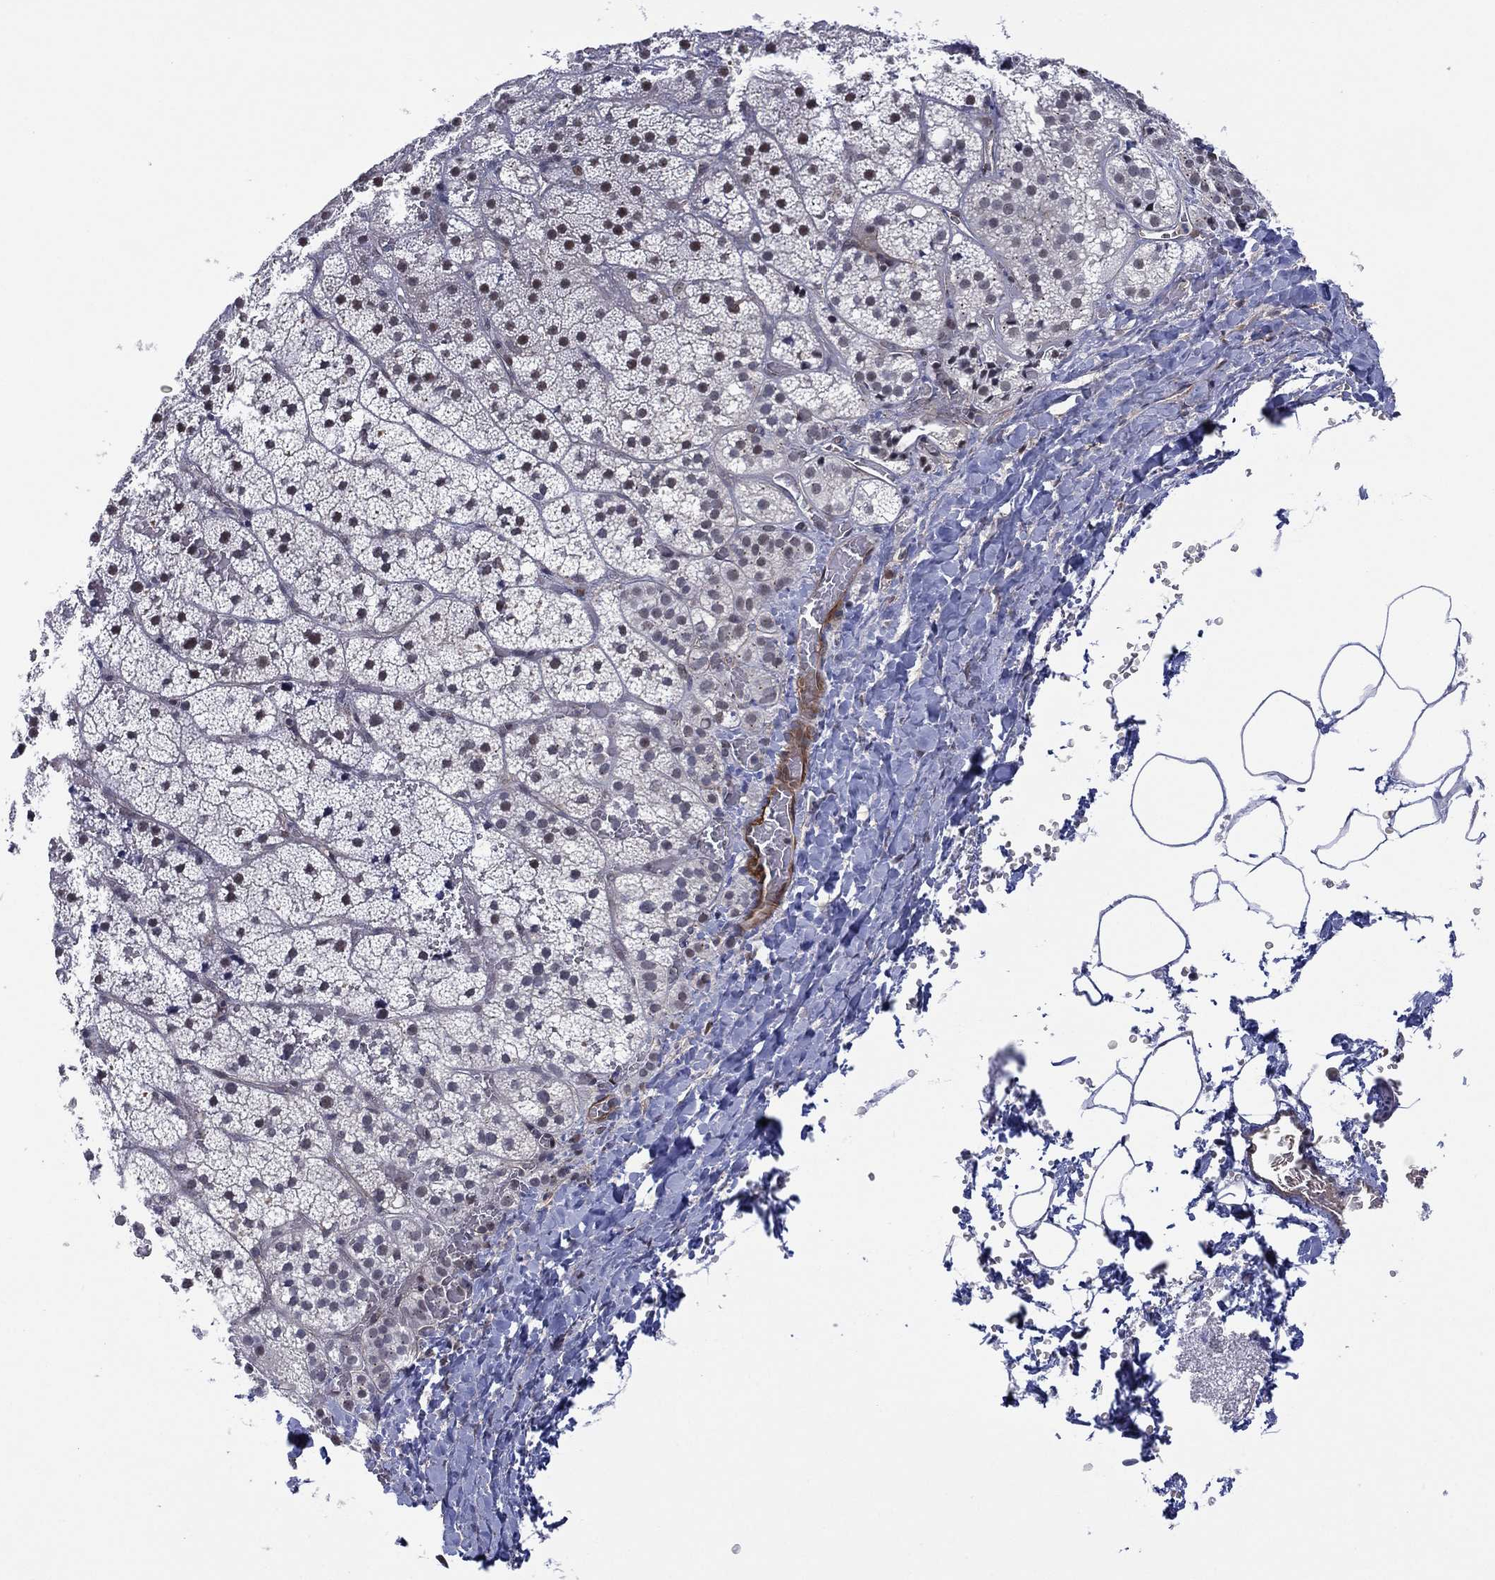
{"staining": {"intensity": "negative", "quantity": "none", "location": "none"}, "tissue": "adrenal gland", "cell_type": "Glandular cells", "image_type": "normal", "snomed": [{"axis": "morphology", "description": "Normal tissue, NOS"}, {"axis": "topography", "description": "Adrenal gland"}], "caption": "IHC of benign human adrenal gland shows no positivity in glandular cells.", "gene": "GSE1", "patient": {"sex": "male", "age": 53}}